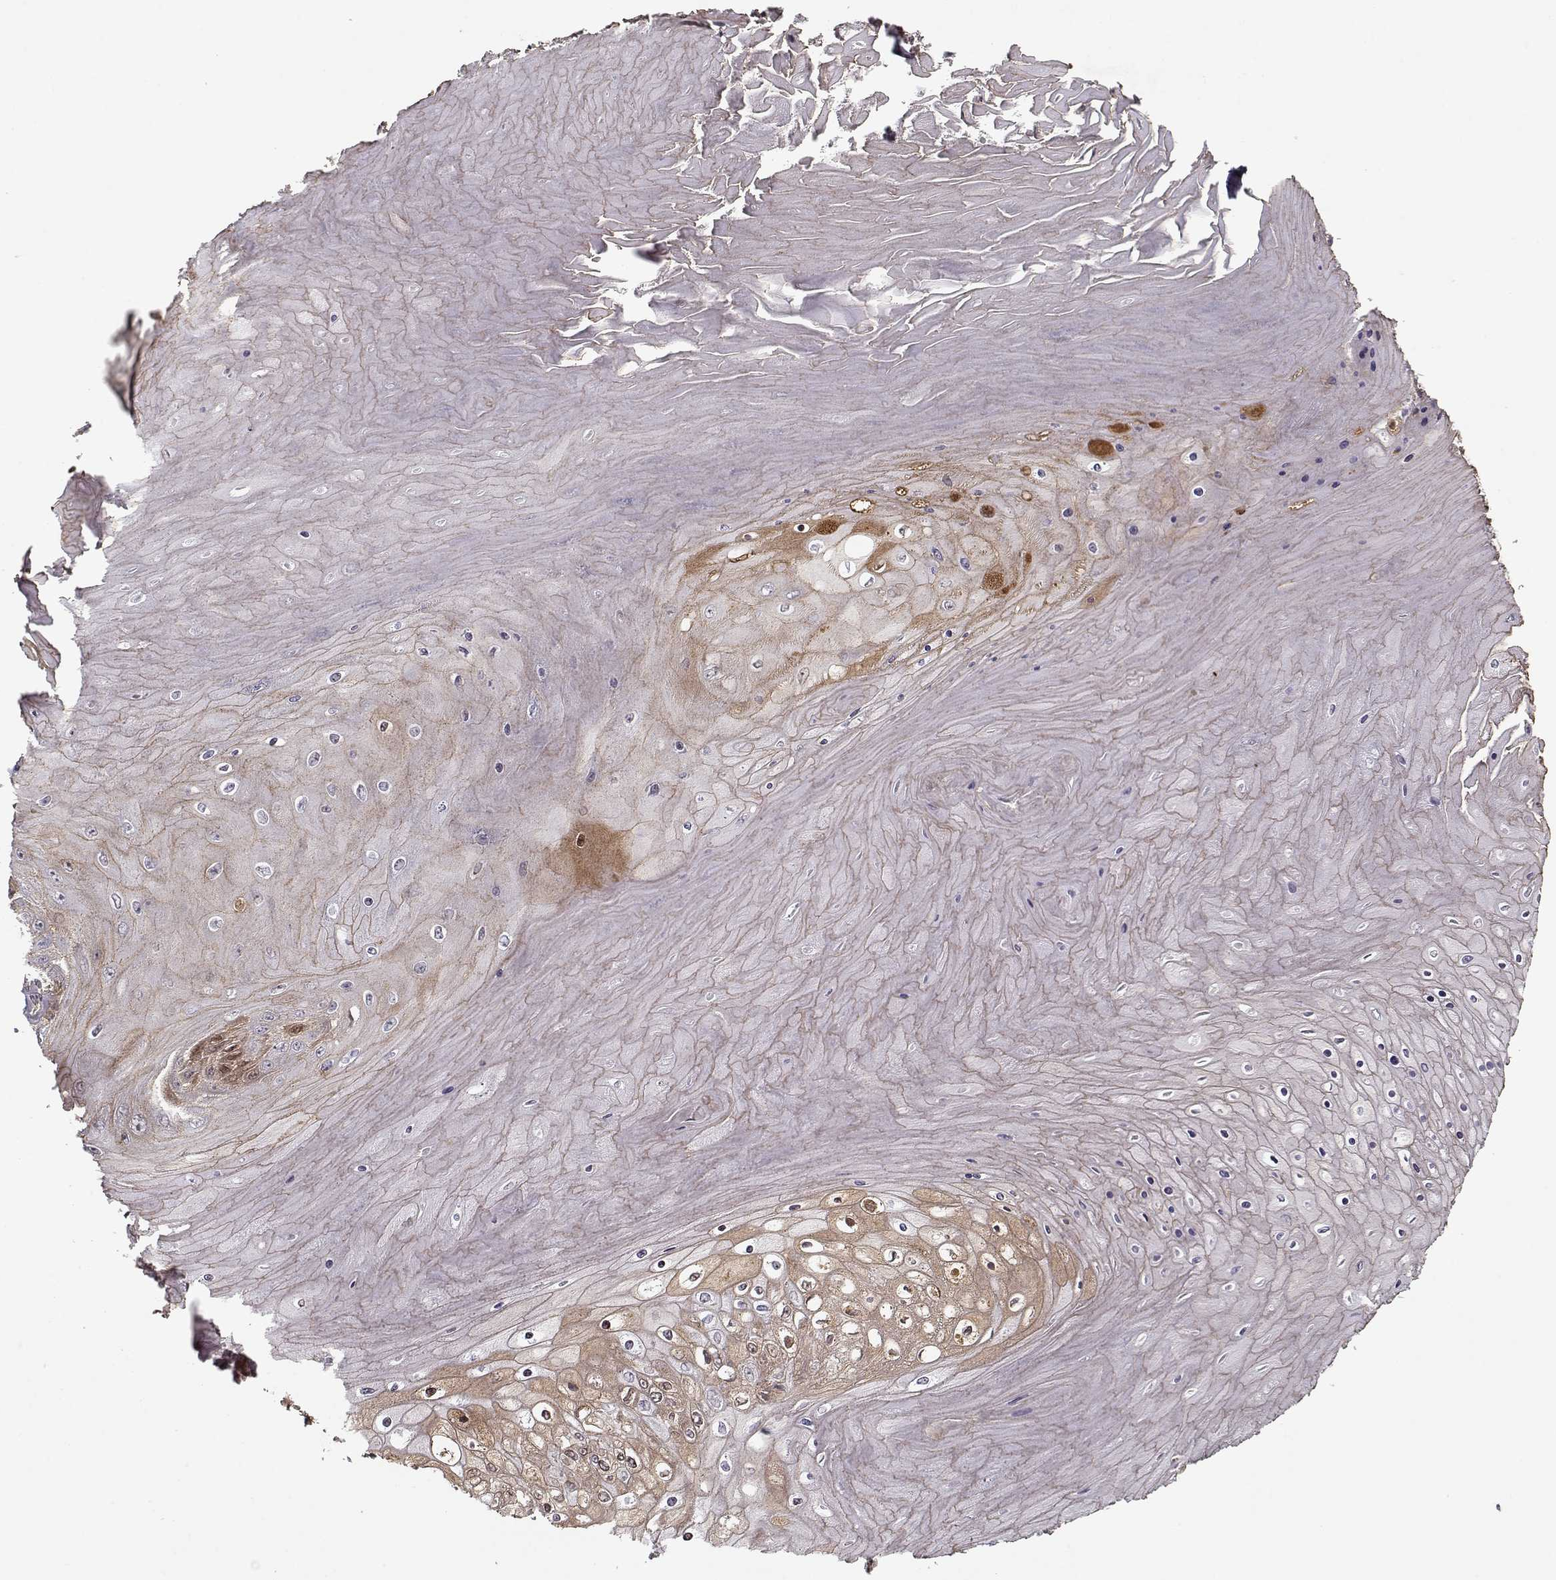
{"staining": {"intensity": "weak", "quantity": "25%-75%", "location": "cytoplasmic/membranous"}, "tissue": "skin cancer", "cell_type": "Tumor cells", "image_type": "cancer", "snomed": [{"axis": "morphology", "description": "Squamous cell carcinoma, NOS"}, {"axis": "topography", "description": "Skin"}], "caption": "A micrograph showing weak cytoplasmic/membranous positivity in about 25%-75% of tumor cells in skin cancer (squamous cell carcinoma), as visualized by brown immunohistochemical staining.", "gene": "AFM", "patient": {"sex": "male", "age": 62}}